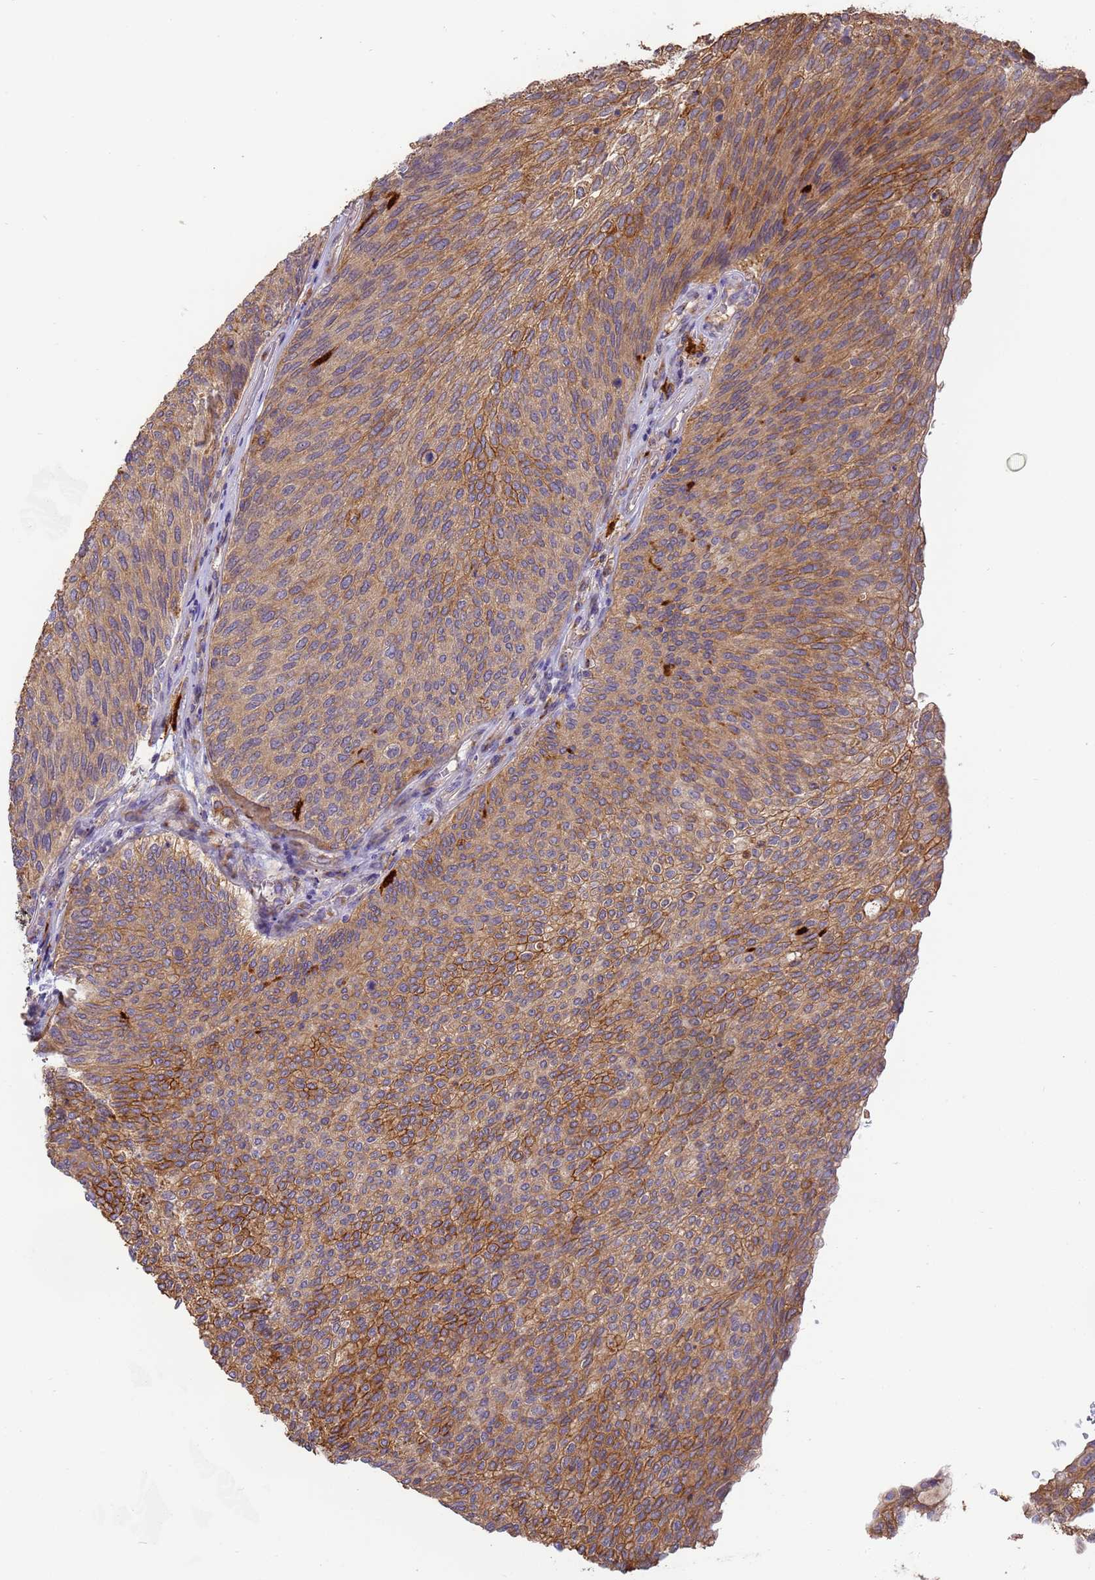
{"staining": {"intensity": "moderate", "quantity": ">75%", "location": "cytoplasmic/membranous"}, "tissue": "urothelial cancer", "cell_type": "Tumor cells", "image_type": "cancer", "snomed": [{"axis": "morphology", "description": "Urothelial carcinoma, High grade"}, {"axis": "topography", "description": "Urinary bladder"}], "caption": "Tumor cells reveal medium levels of moderate cytoplasmic/membranous positivity in approximately >75% of cells in human urothelial cancer.", "gene": "M6PR", "patient": {"sex": "female", "age": 79}}